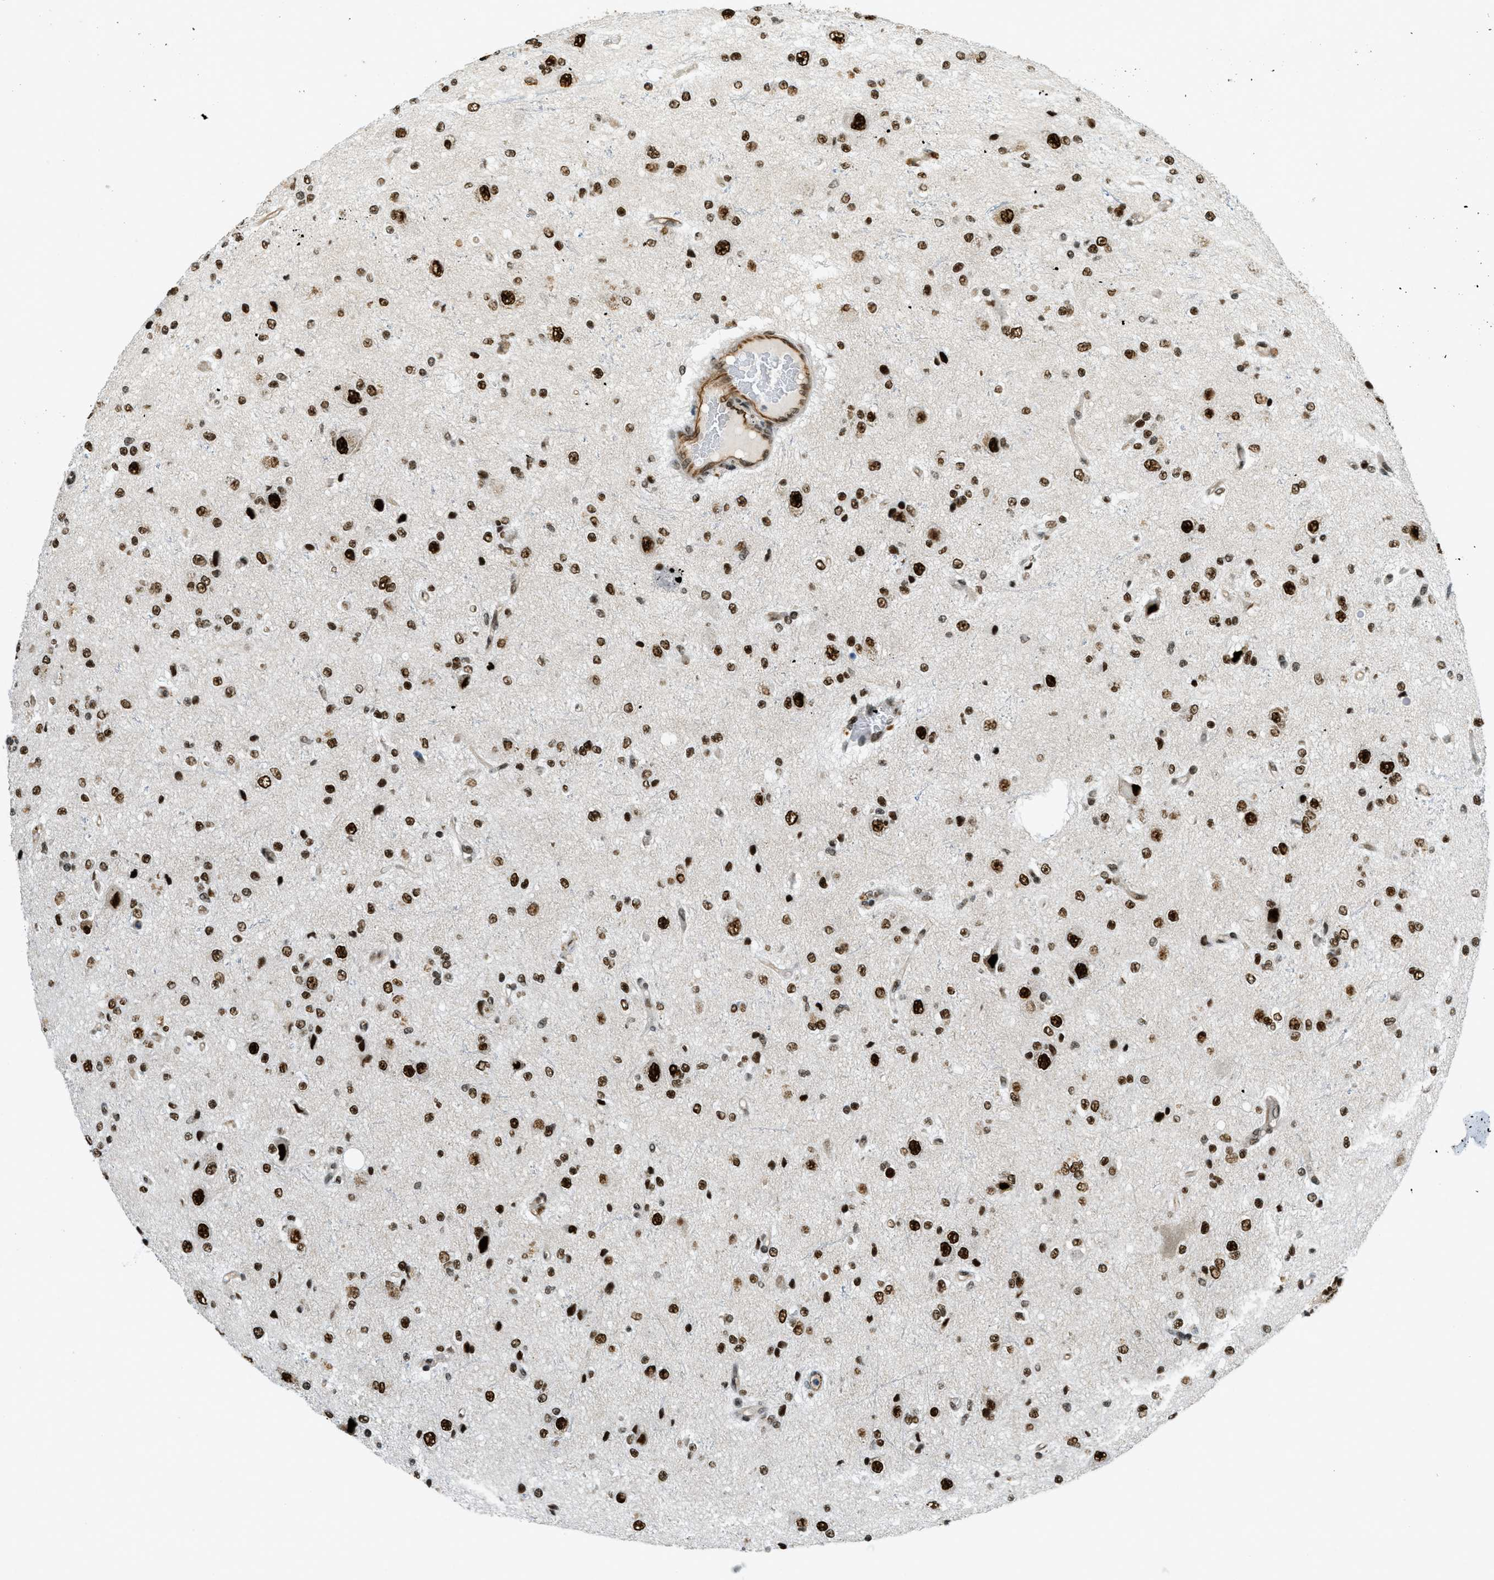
{"staining": {"intensity": "moderate", "quantity": ">75%", "location": "nuclear"}, "tissue": "glioma", "cell_type": "Tumor cells", "image_type": "cancer", "snomed": [{"axis": "morphology", "description": "Glioma, malignant, High grade"}, {"axis": "topography", "description": "pancreas cauda"}], "caption": "Immunohistochemical staining of human malignant glioma (high-grade) reveals medium levels of moderate nuclear staining in approximately >75% of tumor cells.", "gene": "ZFR", "patient": {"sex": "male", "age": 60}}